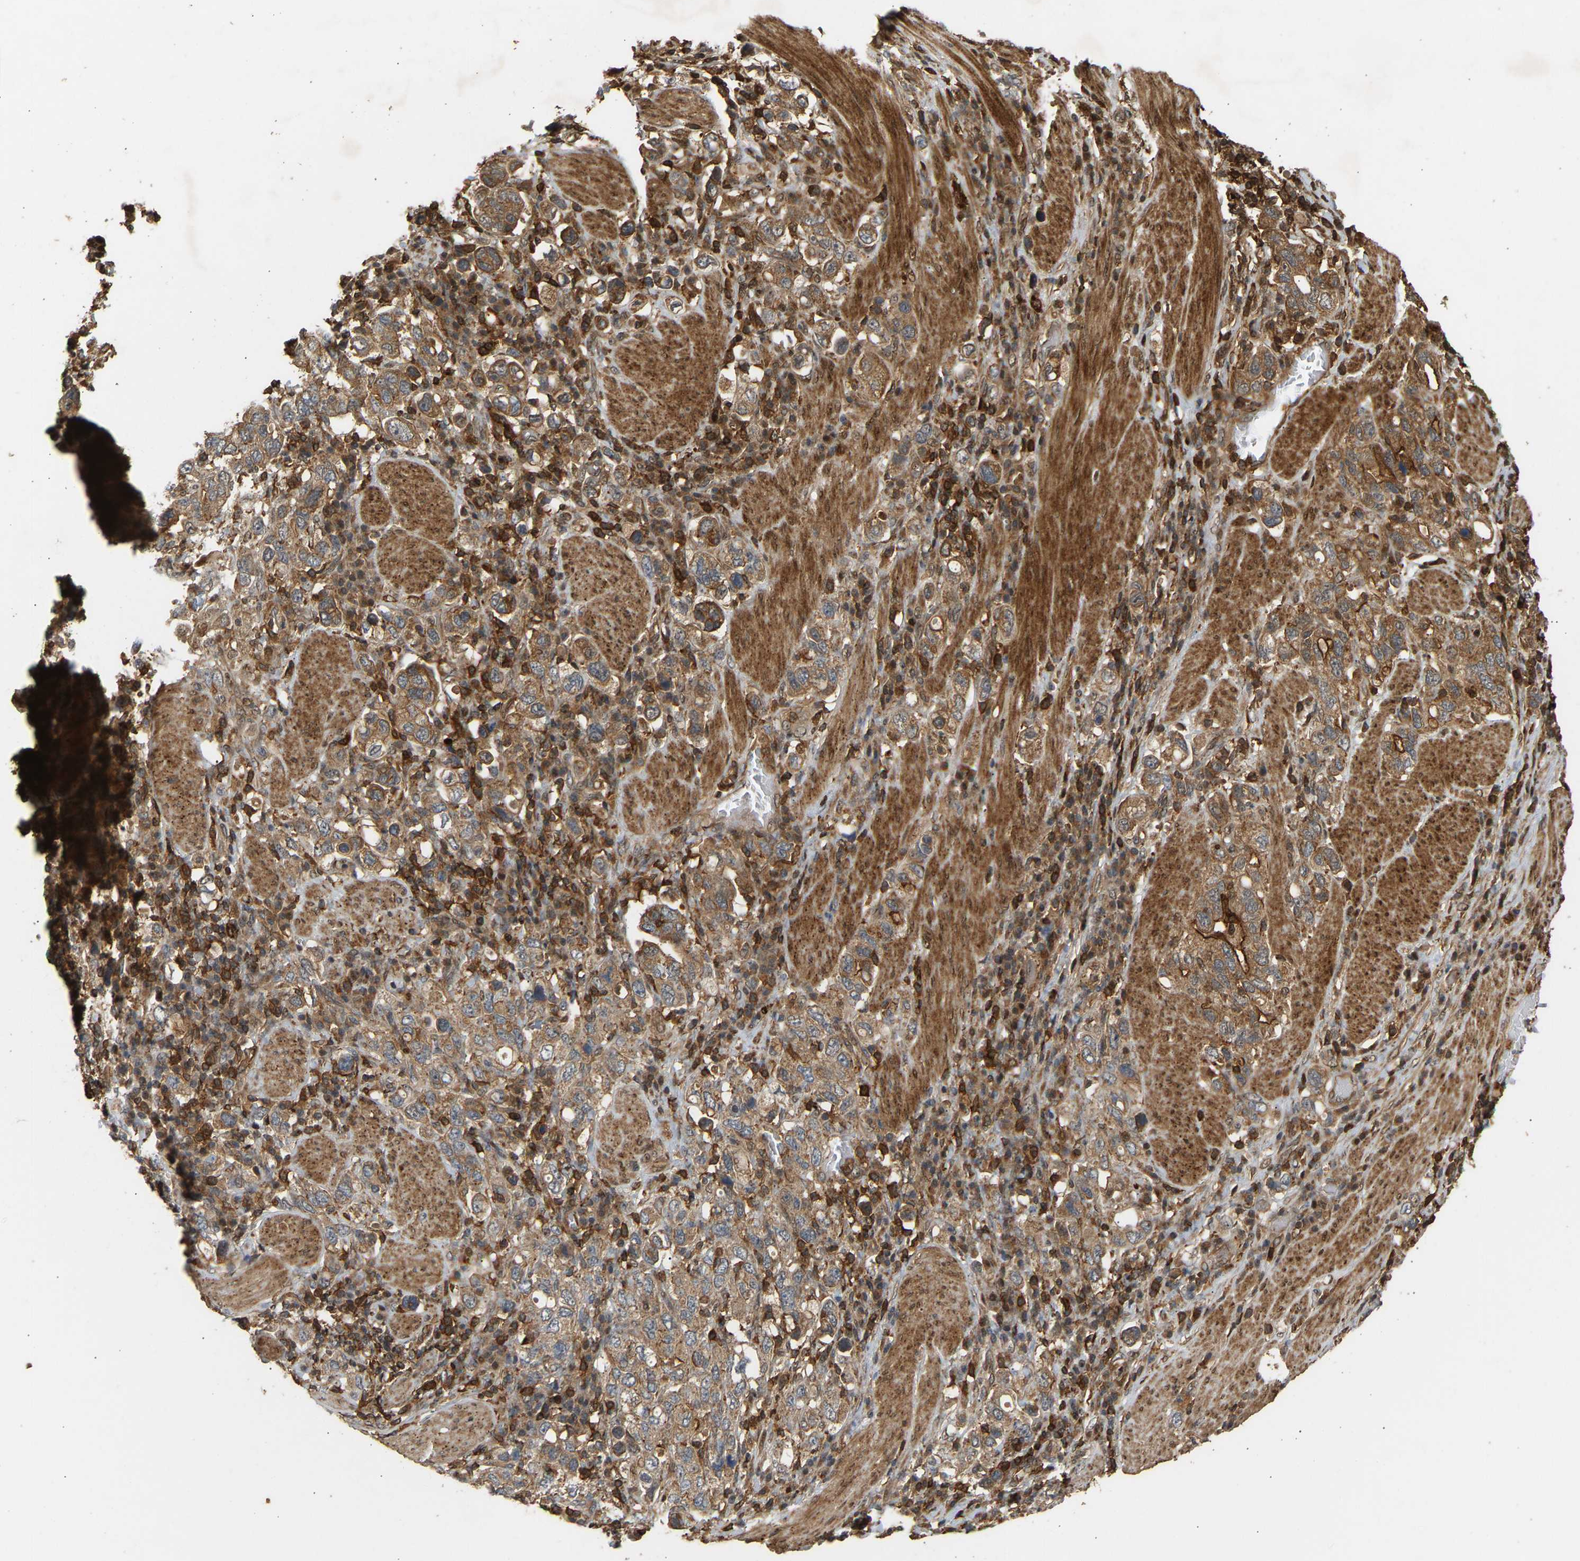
{"staining": {"intensity": "moderate", "quantity": ">75%", "location": "cytoplasmic/membranous"}, "tissue": "stomach cancer", "cell_type": "Tumor cells", "image_type": "cancer", "snomed": [{"axis": "morphology", "description": "Adenocarcinoma, NOS"}, {"axis": "topography", "description": "Stomach, upper"}], "caption": "This photomicrograph displays stomach cancer (adenocarcinoma) stained with IHC to label a protein in brown. The cytoplasmic/membranous of tumor cells show moderate positivity for the protein. Nuclei are counter-stained blue.", "gene": "GOPC", "patient": {"sex": "male", "age": 62}}